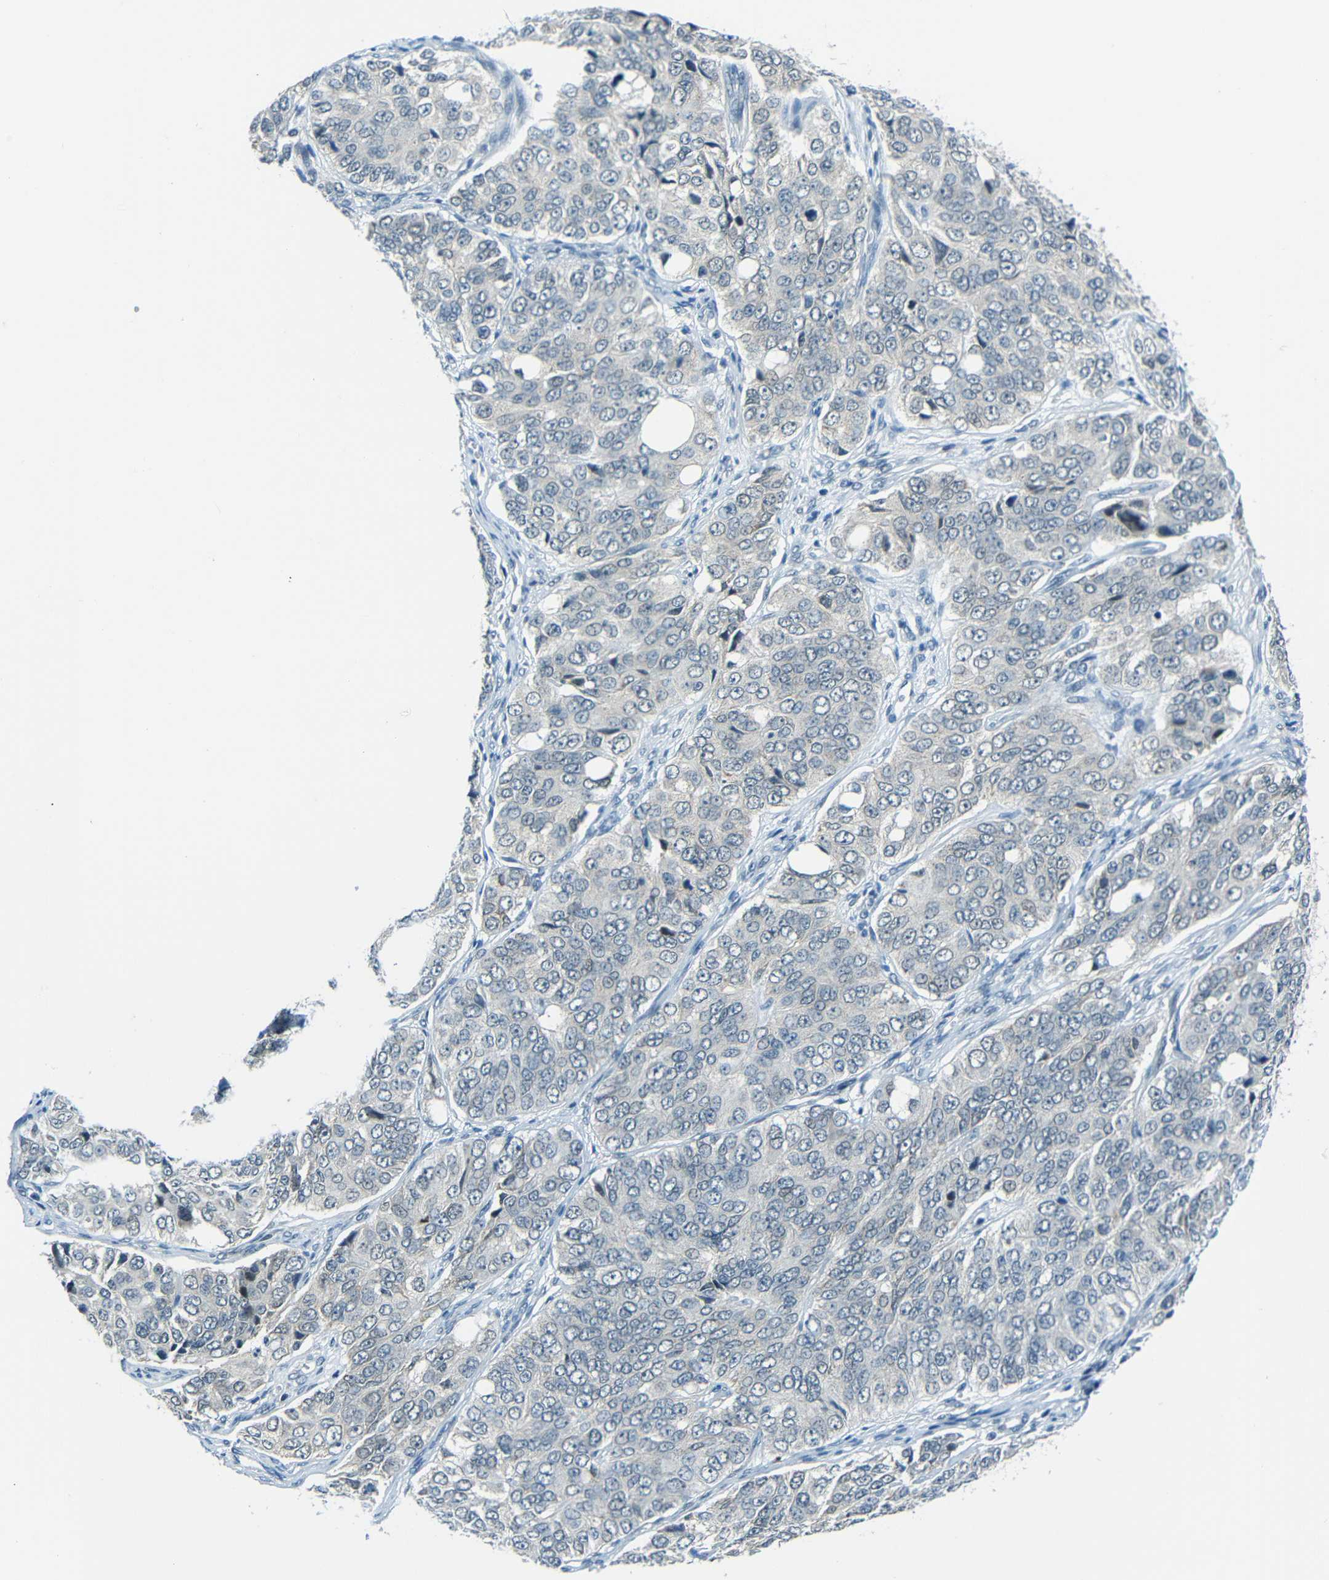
{"staining": {"intensity": "negative", "quantity": "none", "location": "none"}, "tissue": "ovarian cancer", "cell_type": "Tumor cells", "image_type": "cancer", "snomed": [{"axis": "morphology", "description": "Carcinoma, endometroid"}, {"axis": "topography", "description": "Ovary"}], "caption": "An IHC histopathology image of ovarian endometroid carcinoma is shown. There is no staining in tumor cells of ovarian endometroid carcinoma.", "gene": "ANKRD22", "patient": {"sex": "female", "age": 51}}